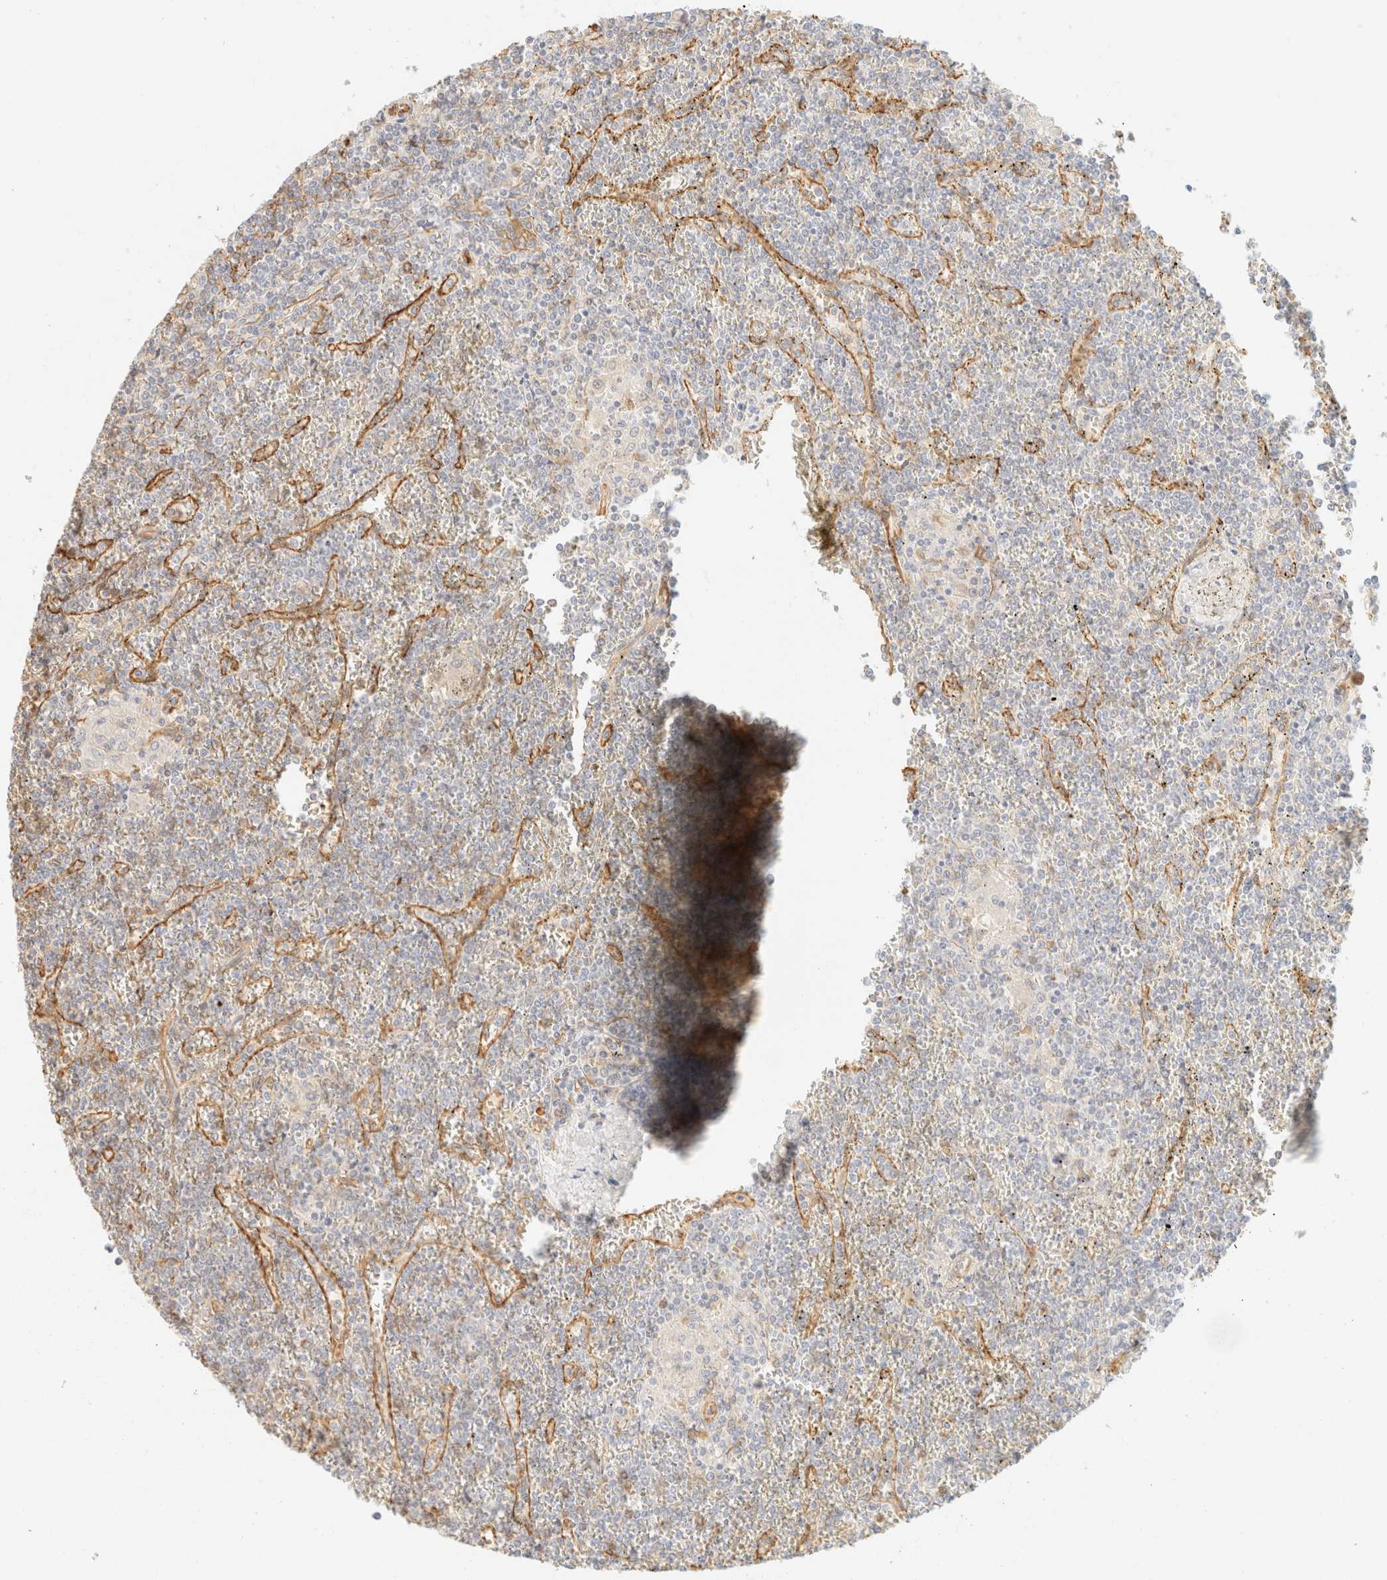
{"staining": {"intensity": "weak", "quantity": "25%-75%", "location": "cytoplasmic/membranous"}, "tissue": "lymphoma", "cell_type": "Tumor cells", "image_type": "cancer", "snomed": [{"axis": "morphology", "description": "Malignant lymphoma, non-Hodgkin's type, Low grade"}, {"axis": "topography", "description": "Spleen"}], "caption": "This micrograph reveals lymphoma stained with immunohistochemistry to label a protein in brown. The cytoplasmic/membranous of tumor cells show weak positivity for the protein. Nuclei are counter-stained blue.", "gene": "OTOP2", "patient": {"sex": "female", "age": 19}}